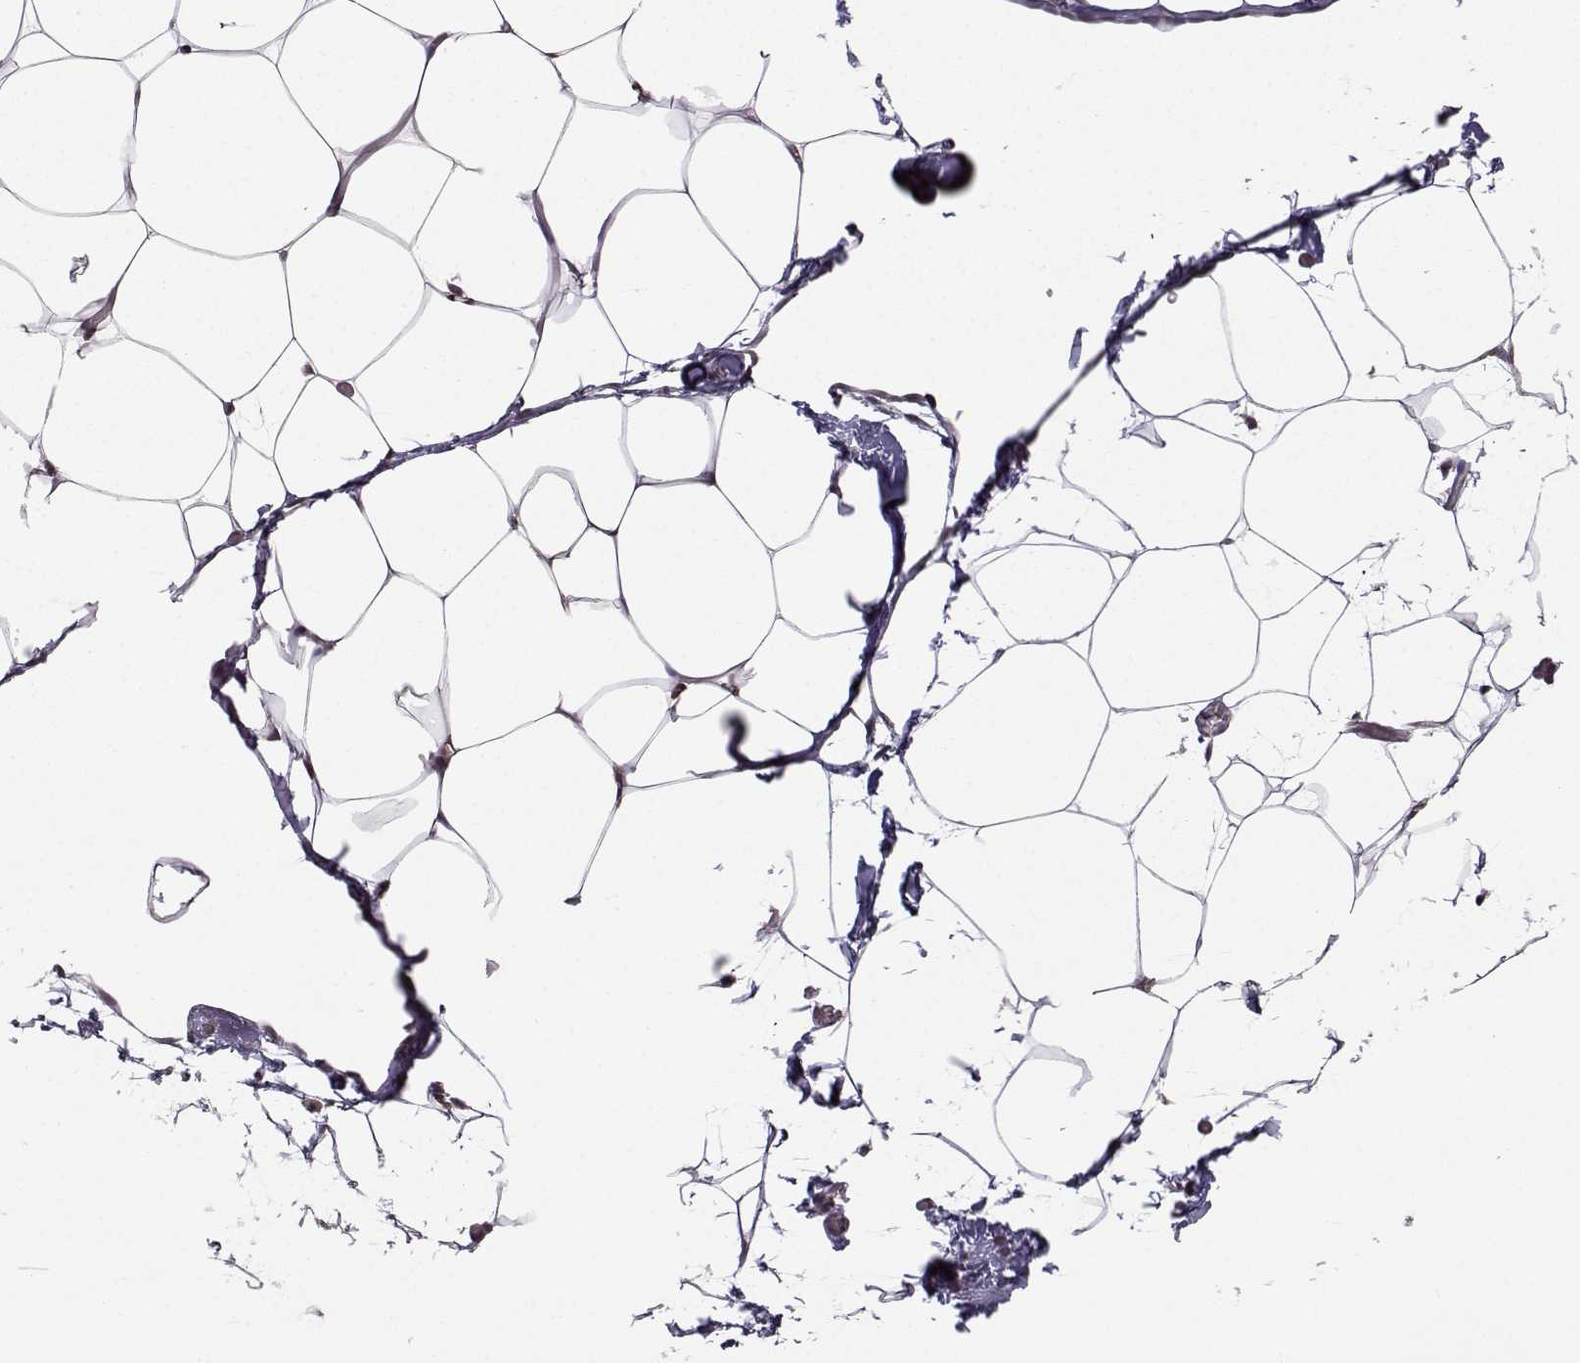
{"staining": {"intensity": "moderate", "quantity": "<25%", "location": "nuclear"}, "tissue": "adipose tissue", "cell_type": "Adipocytes", "image_type": "normal", "snomed": [{"axis": "morphology", "description": "Normal tissue, NOS"}, {"axis": "topography", "description": "Adipose tissue"}], "caption": "IHC image of unremarkable adipose tissue: adipose tissue stained using immunohistochemistry demonstrates low levels of moderate protein expression localized specifically in the nuclear of adipocytes, appearing as a nuclear brown color.", "gene": "PKN2", "patient": {"sex": "male", "age": 57}}